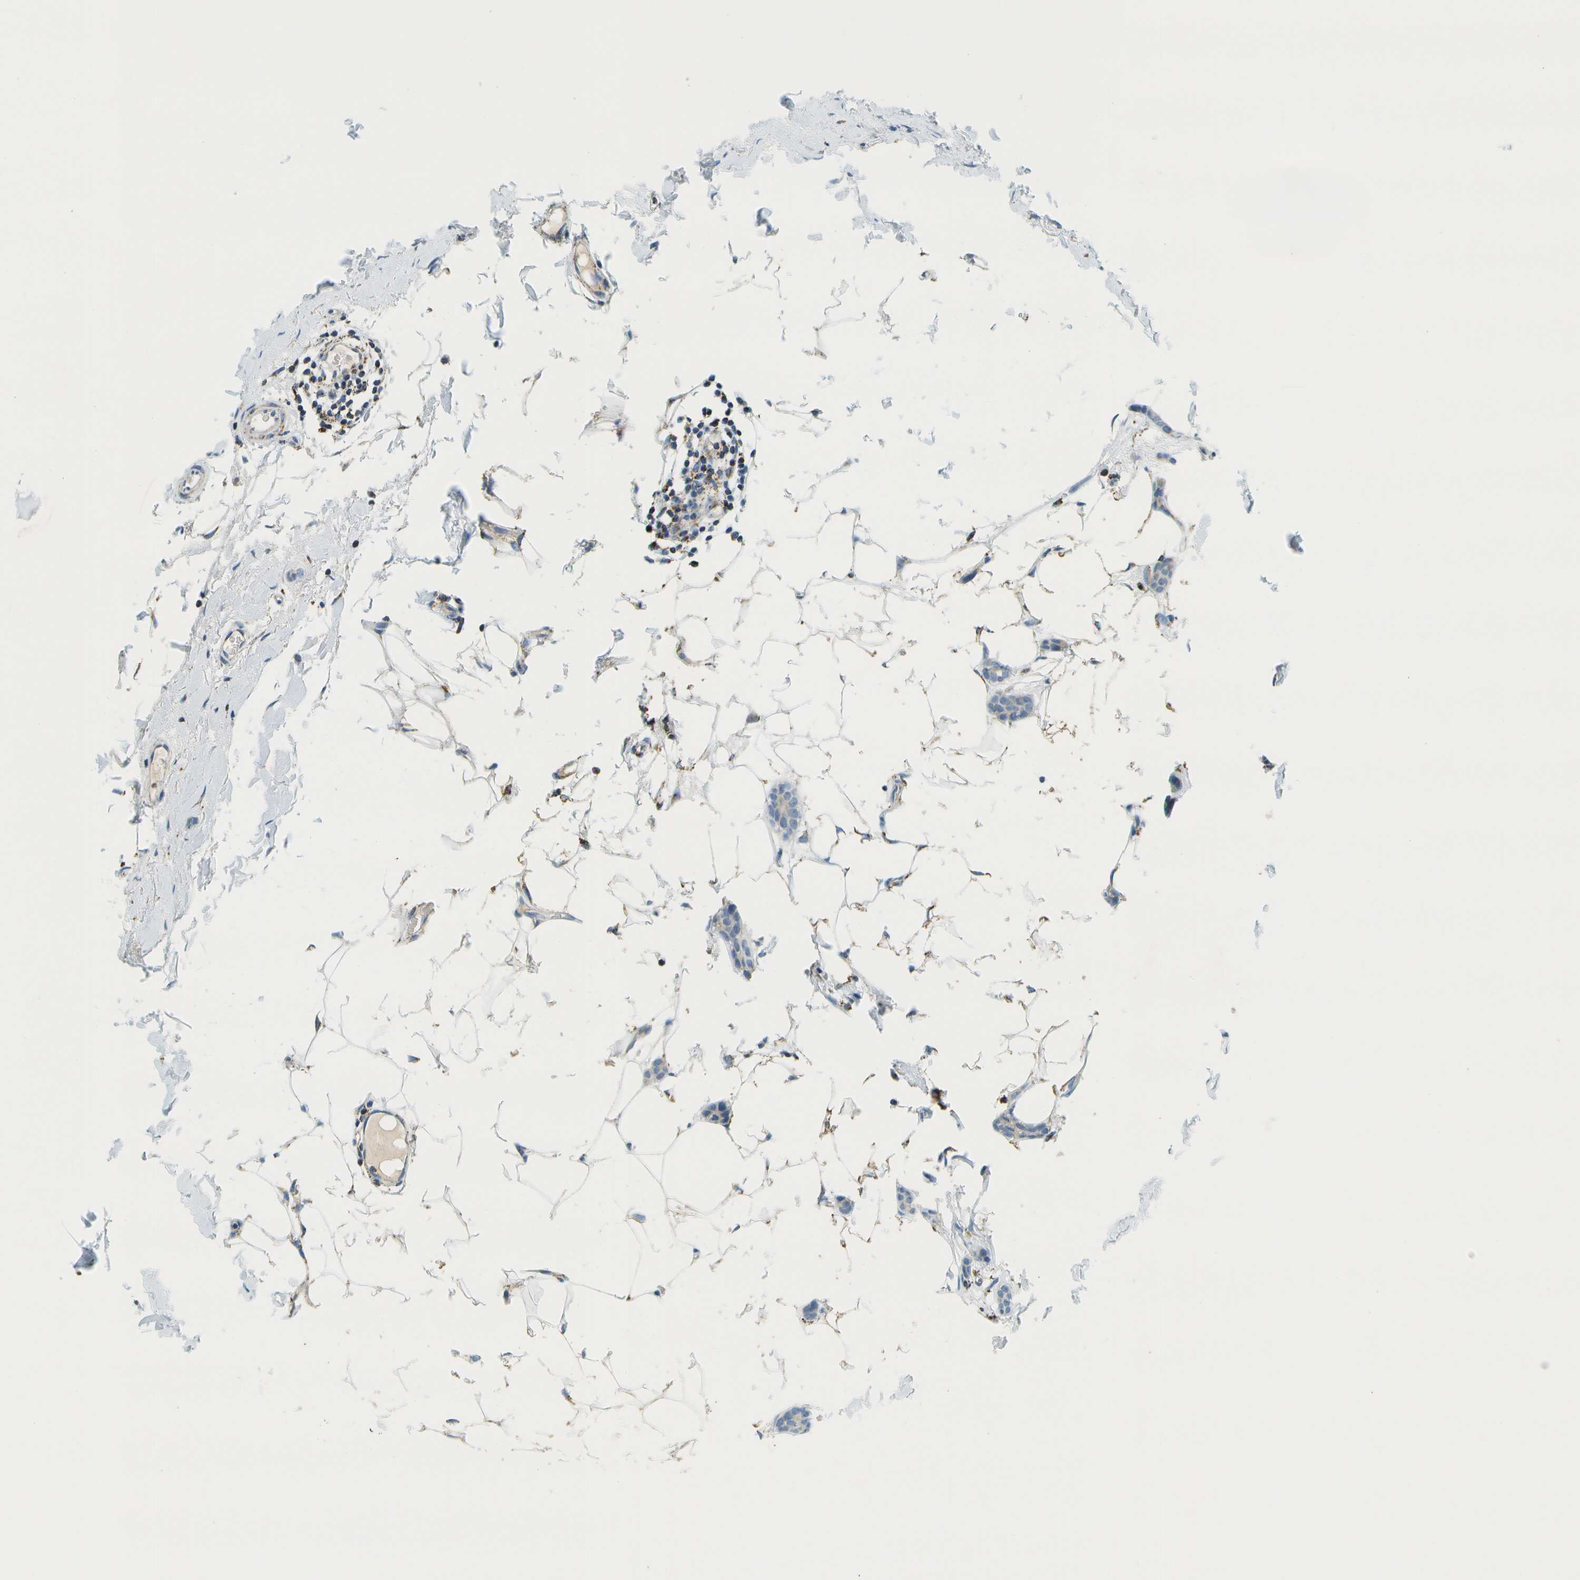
{"staining": {"intensity": "negative", "quantity": "none", "location": "none"}, "tissue": "breast cancer", "cell_type": "Tumor cells", "image_type": "cancer", "snomed": [{"axis": "morphology", "description": "Lobular carcinoma"}, {"axis": "topography", "description": "Skin"}, {"axis": "topography", "description": "Breast"}], "caption": "Breast lobular carcinoma was stained to show a protein in brown. There is no significant expression in tumor cells.", "gene": "HLCS", "patient": {"sex": "female", "age": 46}}